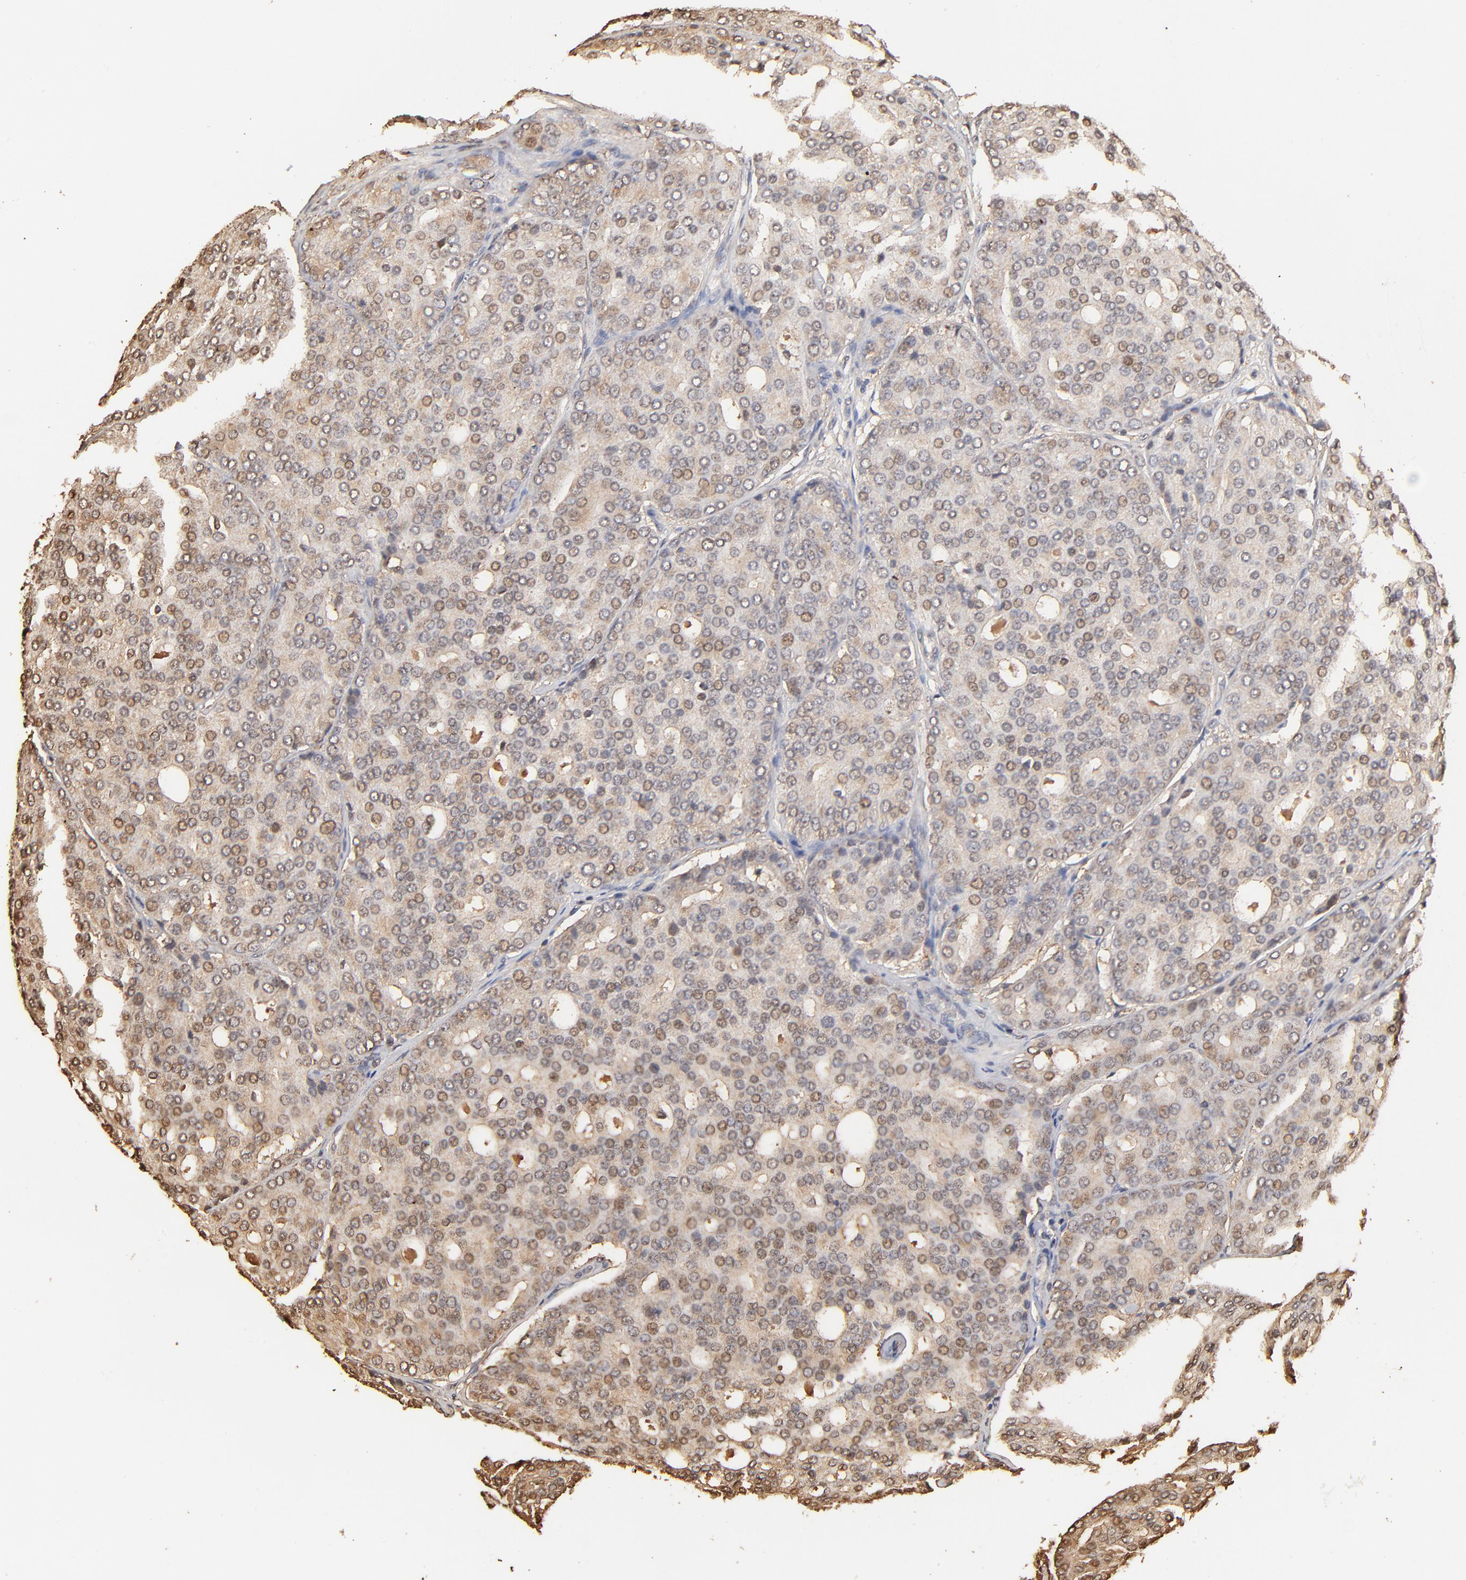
{"staining": {"intensity": "weak", "quantity": "25%-75%", "location": "cytoplasmic/membranous,nuclear"}, "tissue": "prostate cancer", "cell_type": "Tumor cells", "image_type": "cancer", "snomed": [{"axis": "morphology", "description": "Adenocarcinoma, High grade"}, {"axis": "topography", "description": "Prostate"}], "caption": "An immunohistochemistry (IHC) photomicrograph of tumor tissue is shown. Protein staining in brown highlights weak cytoplasmic/membranous and nuclear positivity in prostate cancer within tumor cells. Nuclei are stained in blue.", "gene": "BIRC5", "patient": {"sex": "male", "age": 64}}